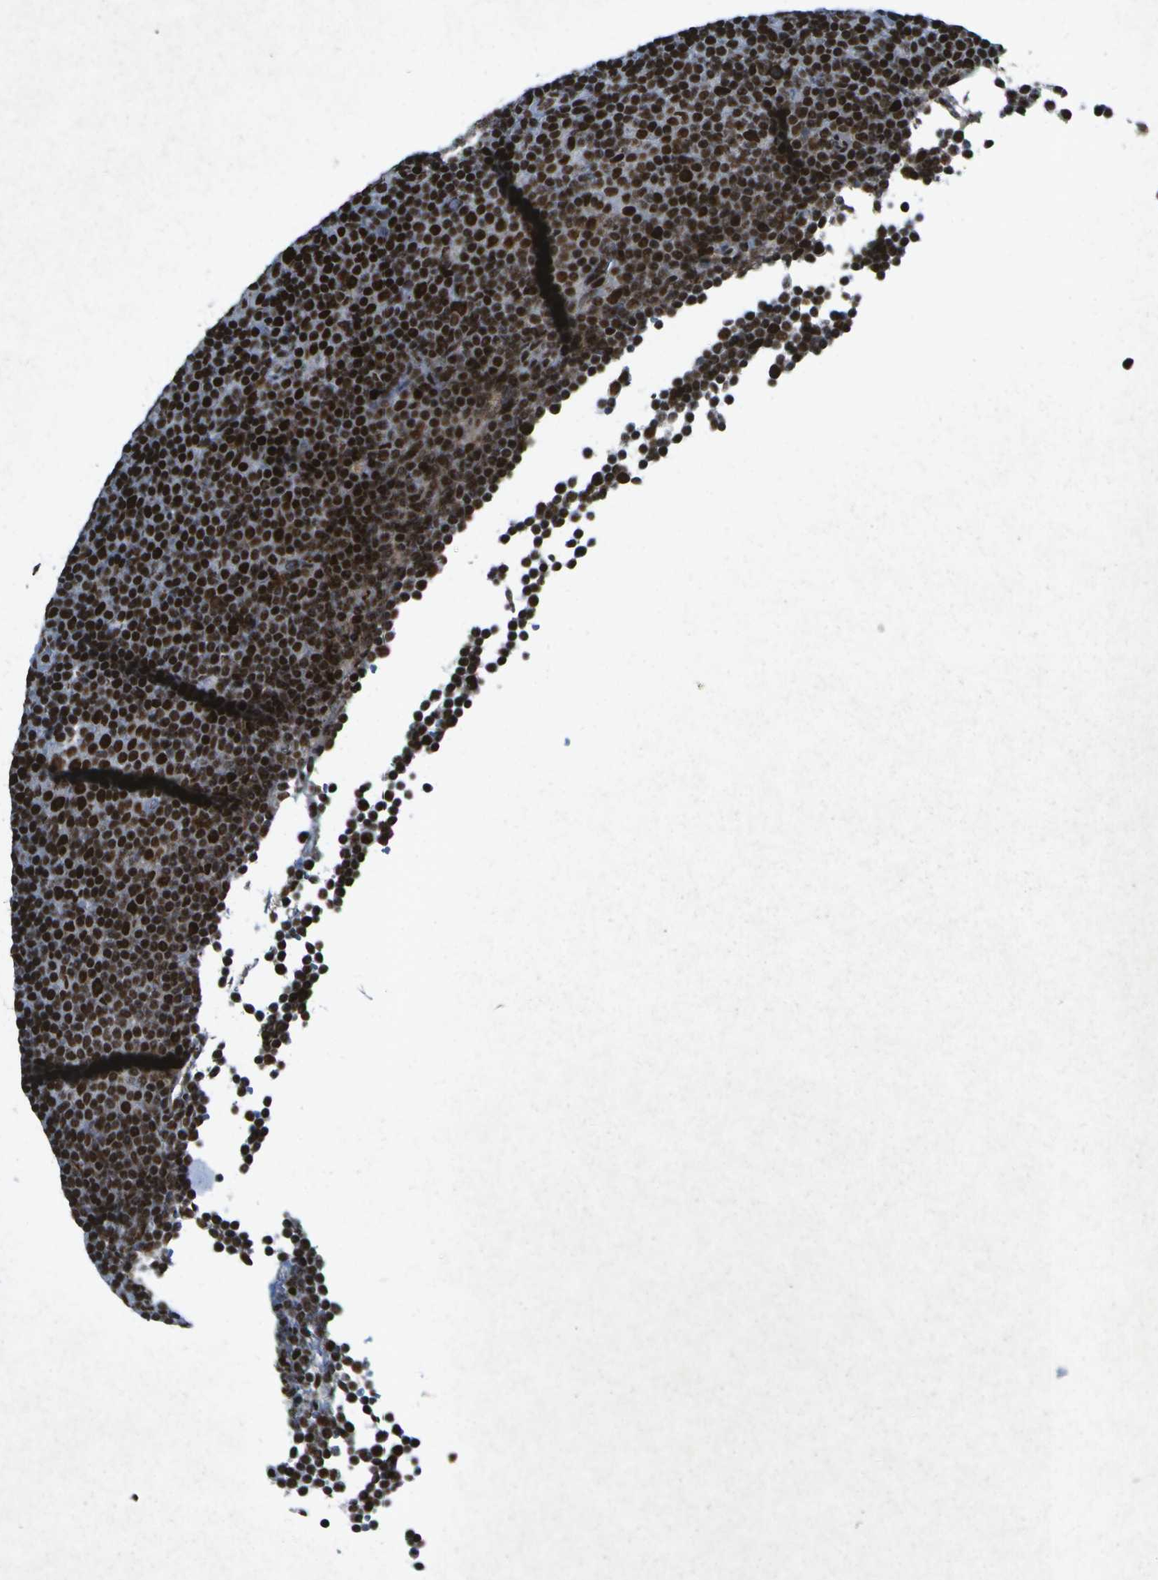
{"staining": {"intensity": "strong", "quantity": ">75%", "location": "nuclear"}, "tissue": "lymphoma", "cell_type": "Tumor cells", "image_type": "cancer", "snomed": [{"axis": "morphology", "description": "Malignant lymphoma, non-Hodgkin's type, Low grade"}, {"axis": "topography", "description": "Lymph node"}], "caption": "Tumor cells reveal strong nuclear positivity in about >75% of cells in malignant lymphoma, non-Hodgkin's type (low-grade).", "gene": "MTA2", "patient": {"sex": "female", "age": 67}}